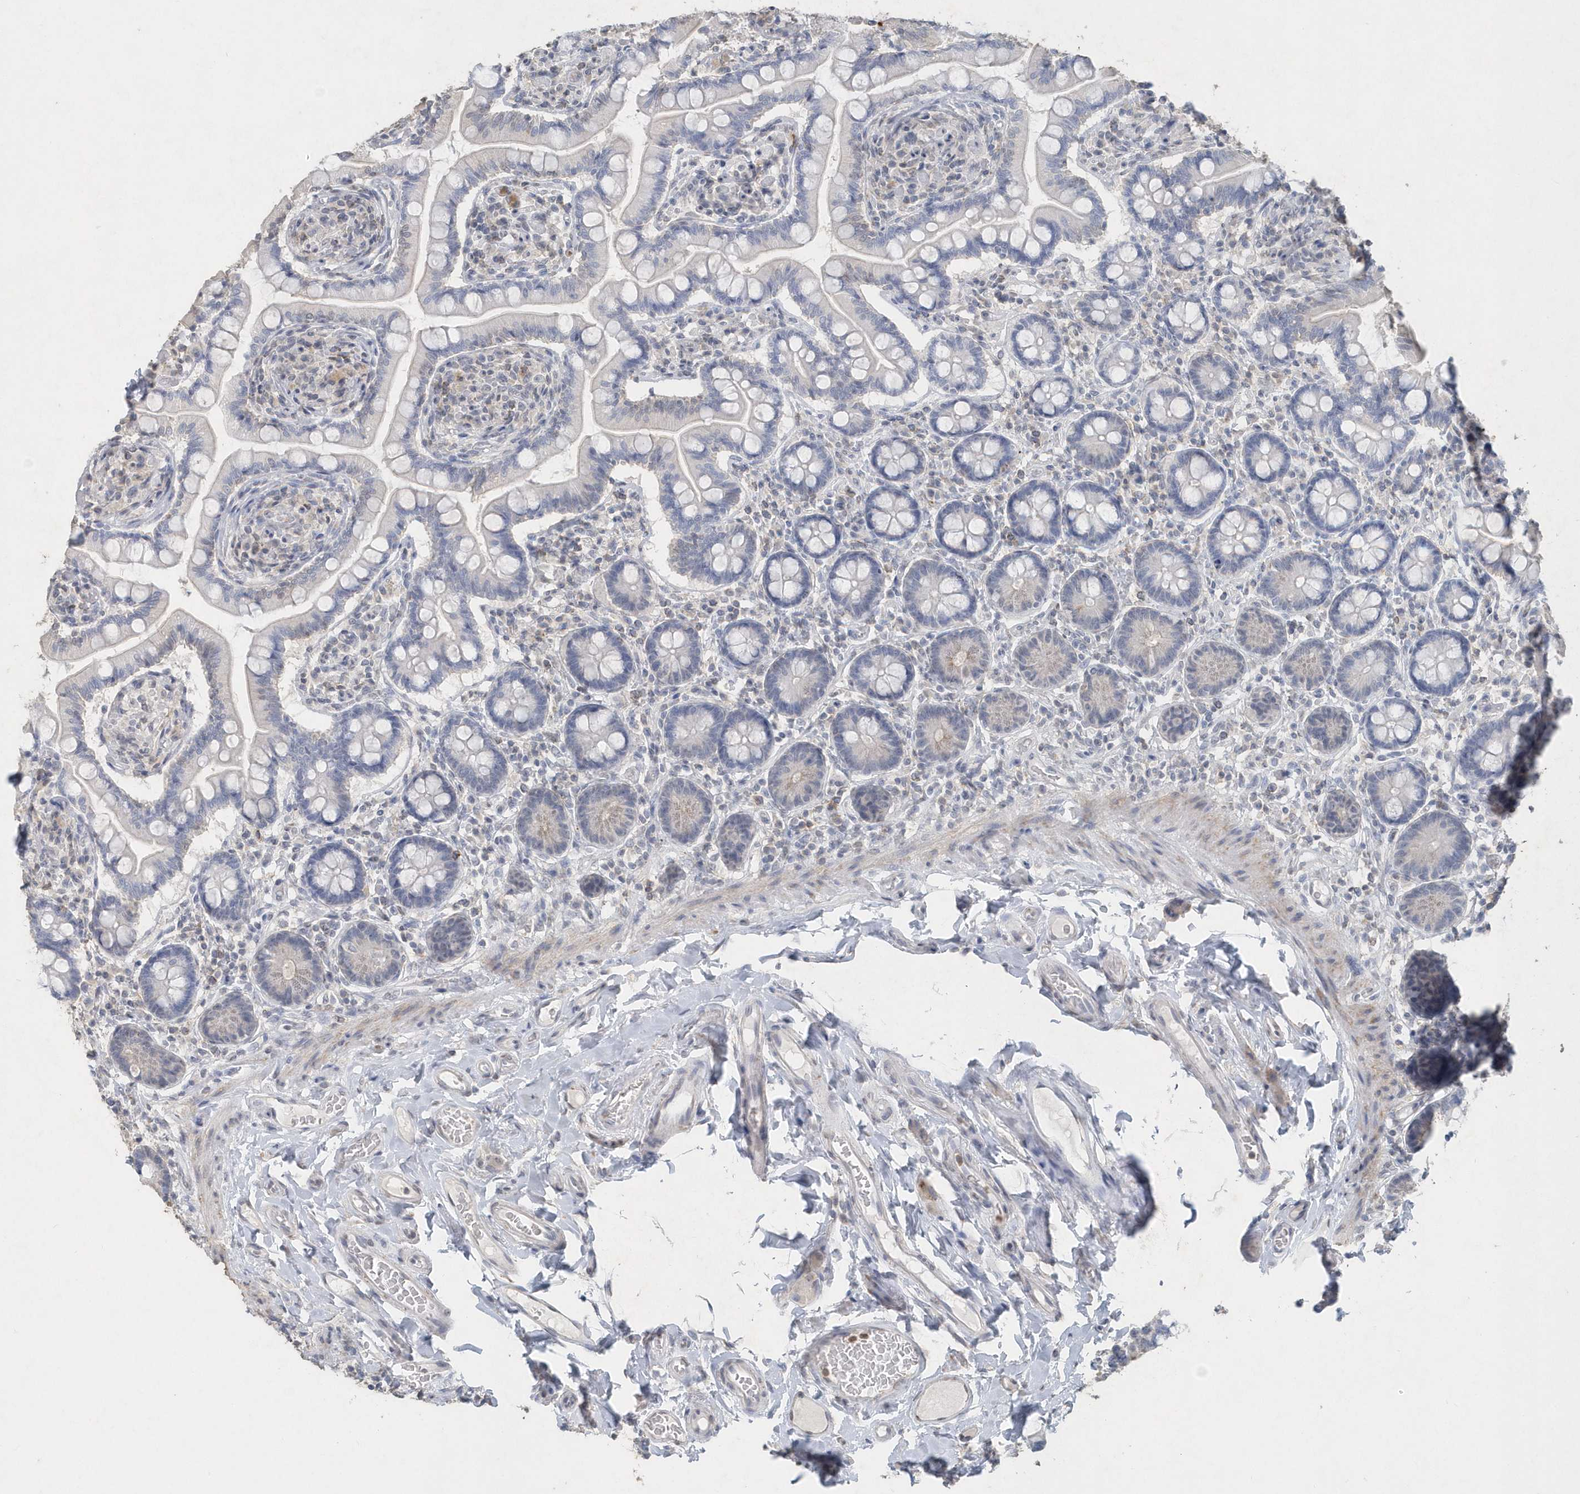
{"staining": {"intensity": "negative", "quantity": "none", "location": "none"}, "tissue": "small intestine", "cell_type": "Glandular cells", "image_type": "normal", "snomed": [{"axis": "morphology", "description": "Normal tissue, NOS"}, {"axis": "topography", "description": "Small intestine"}], "caption": "The IHC histopathology image has no significant positivity in glandular cells of small intestine.", "gene": "PDCD1", "patient": {"sex": "female", "age": 64}}